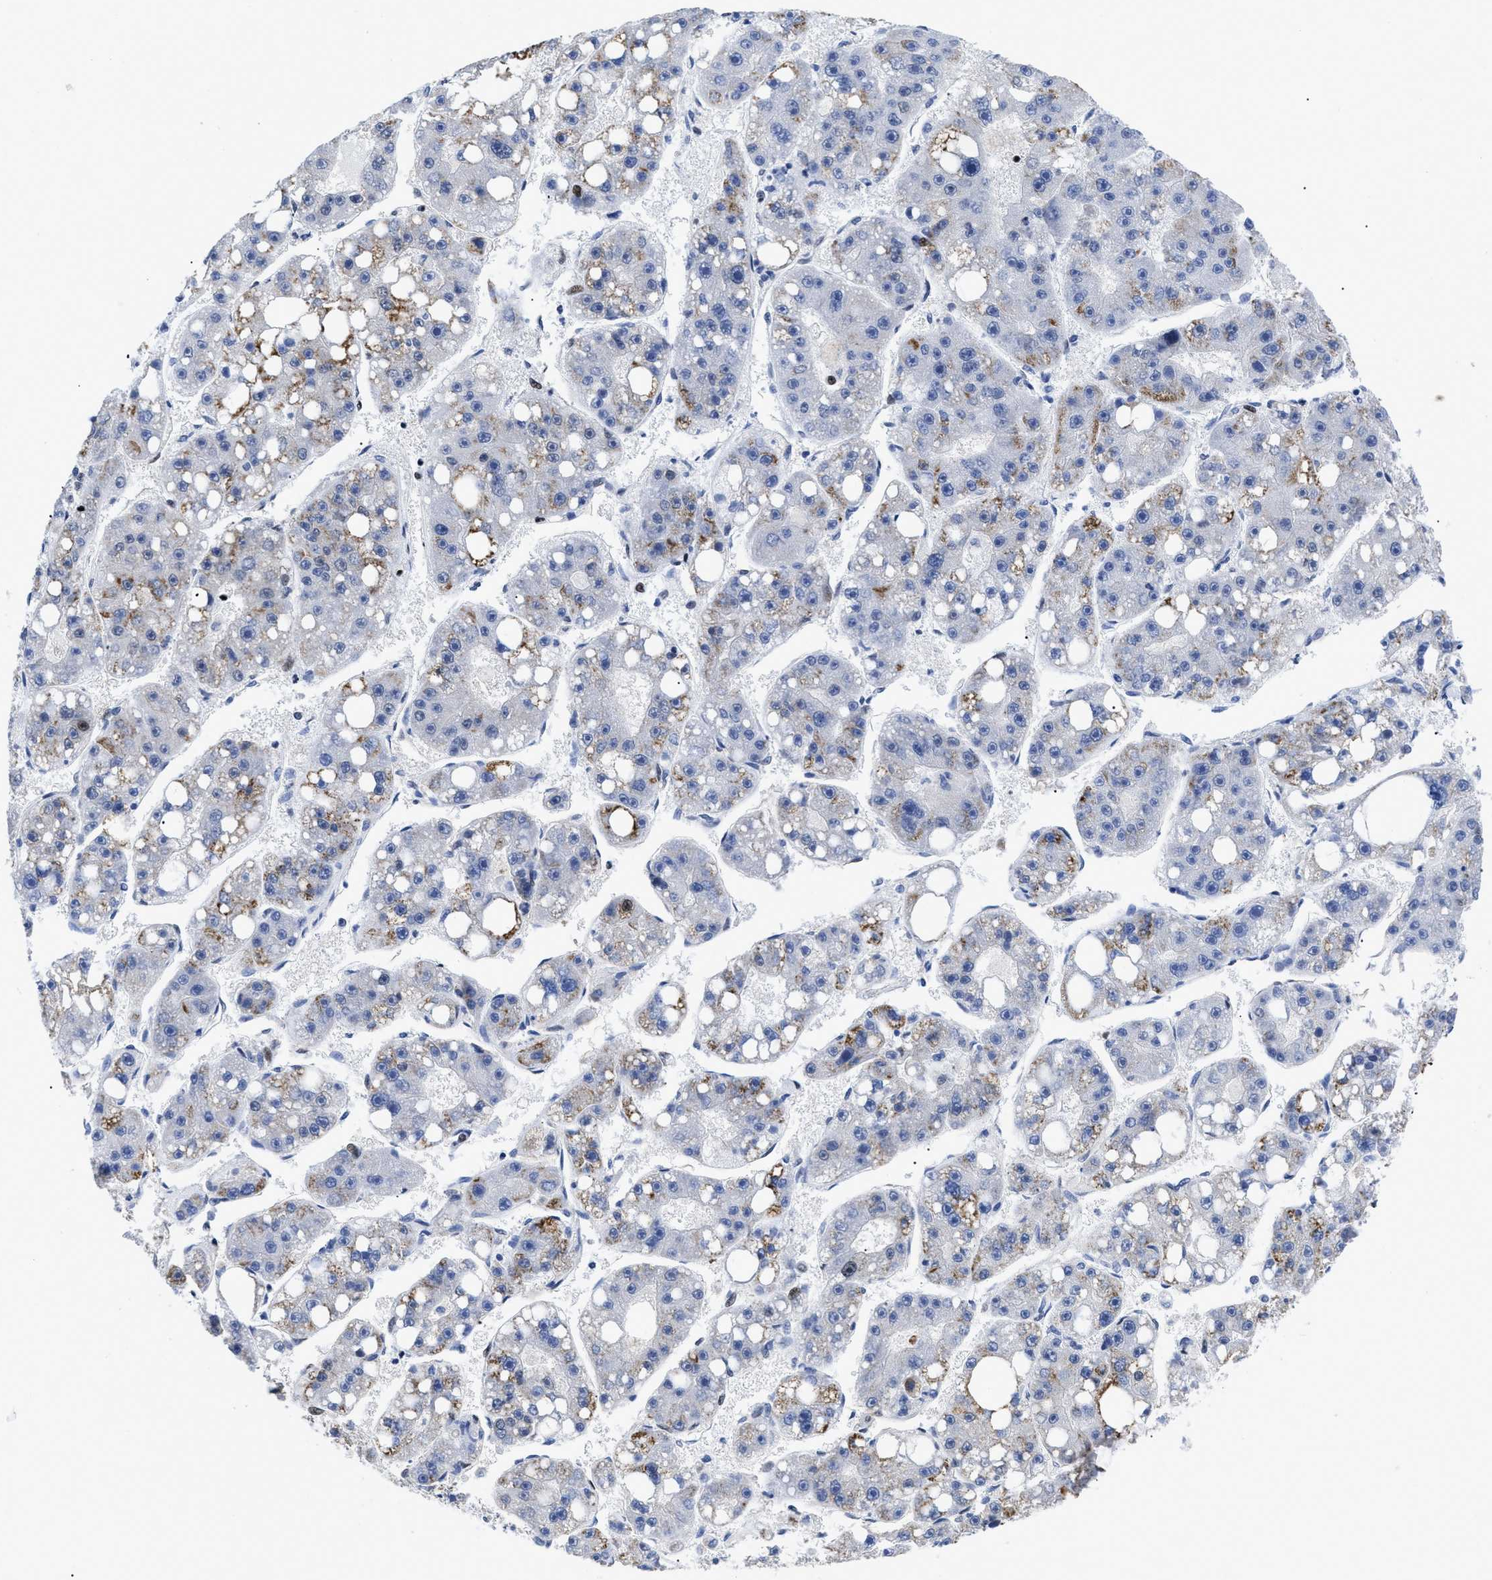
{"staining": {"intensity": "moderate", "quantity": "<25%", "location": "cytoplasmic/membranous"}, "tissue": "liver cancer", "cell_type": "Tumor cells", "image_type": "cancer", "snomed": [{"axis": "morphology", "description": "Carcinoma, Hepatocellular, NOS"}, {"axis": "topography", "description": "Liver"}], "caption": "High-magnification brightfield microscopy of liver hepatocellular carcinoma stained with DAB (3,3'-diaminobenzidine) (brown) and counterstained with hematoxylin (blue). tumor cells exhibit moderate cytoplasmic/membranous positivity is appreciated in approximately<25% of cells.", "gene": "CALHM3", "patient": {"sex": "female", "age": 61}}